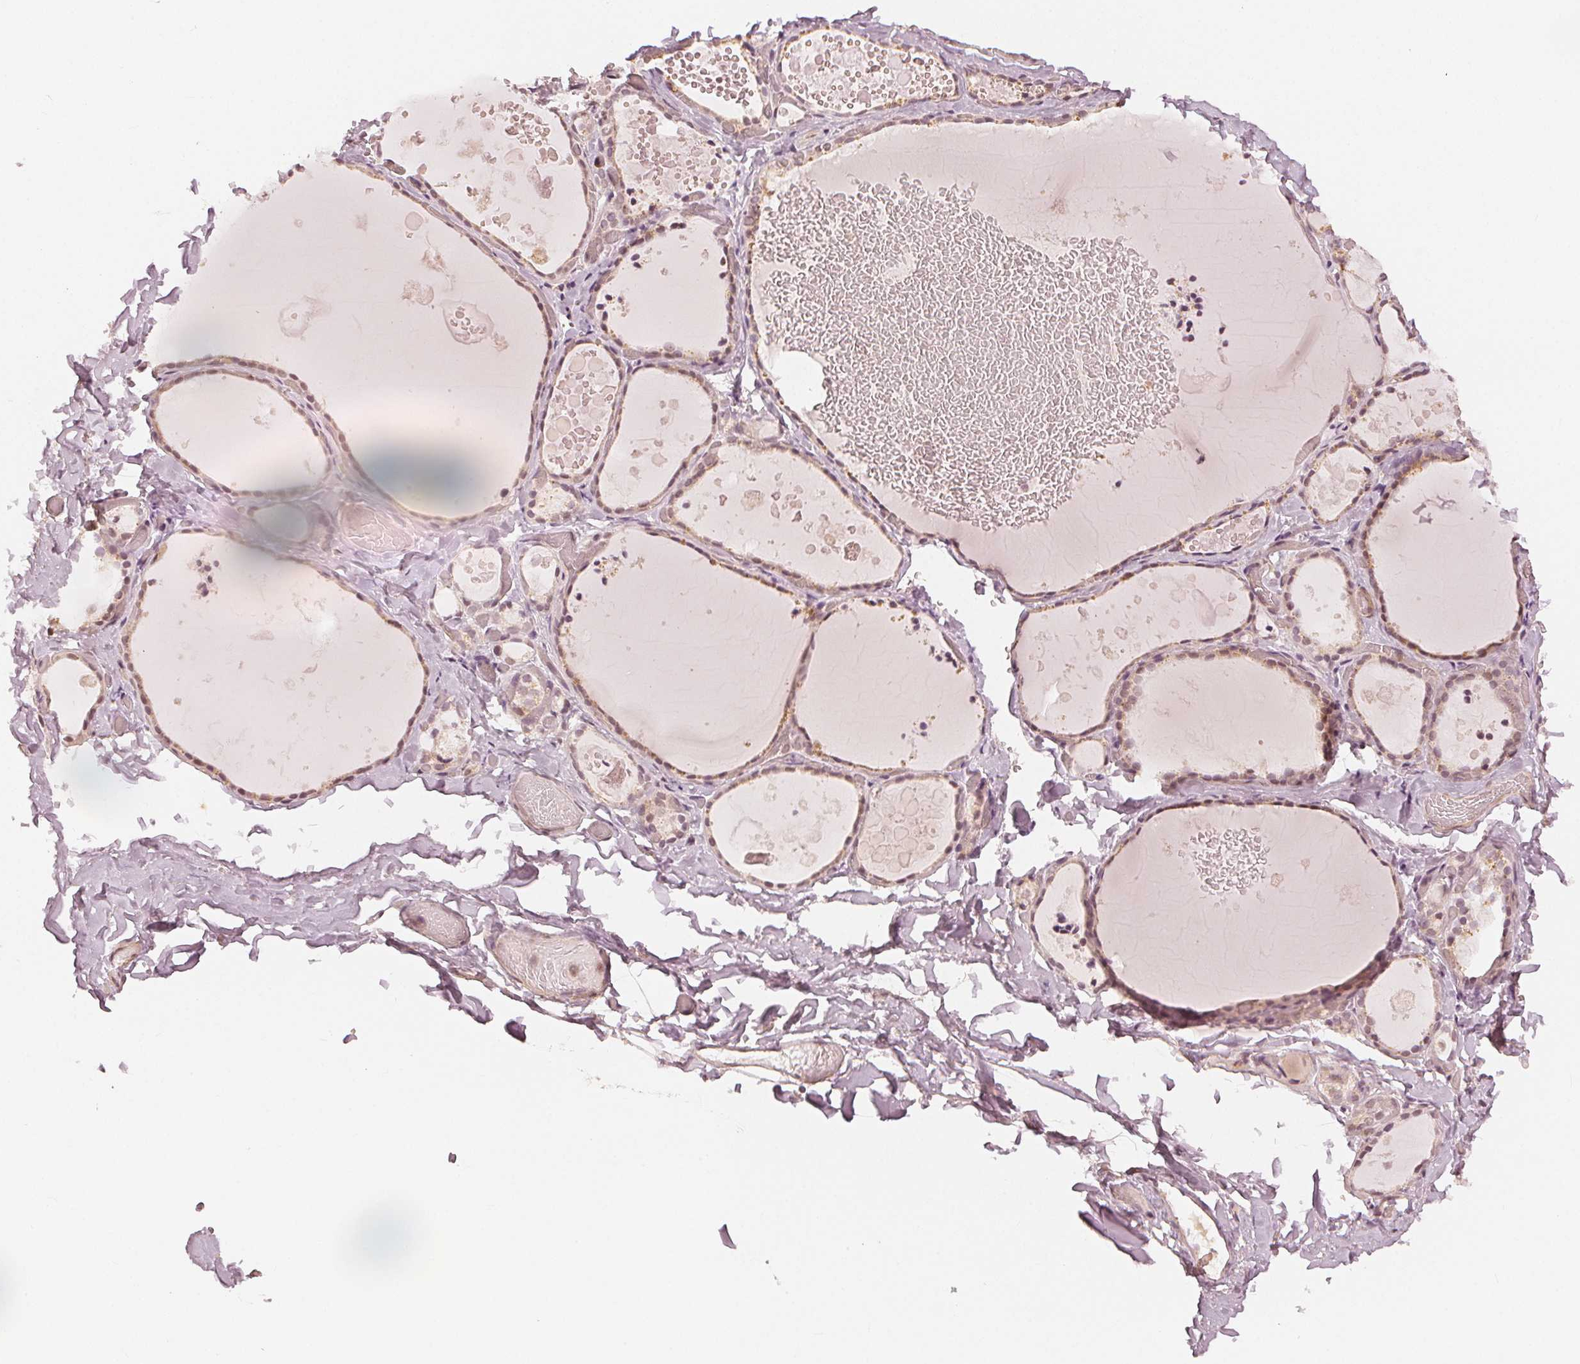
{"staining": {"intensity": "weak", "quantity": ">75%", "location": "nuclear"}, "tissue": "thyroid gland", "cell_type": "Glandular cells", "image_type": "normal", "snomed": [{"axis": "morphology", "description": "Normal tissue, NOS"}, {"axis": "topography", "description": "Thyroid gland"}], "caption": "Protein expression analysis of unremarkable thyroid gland demonstrates weak nuclear expression in about >75% of glandular cells.", "gene": "SLC34A1", "patient": {"sex": "female", "age": 56}}